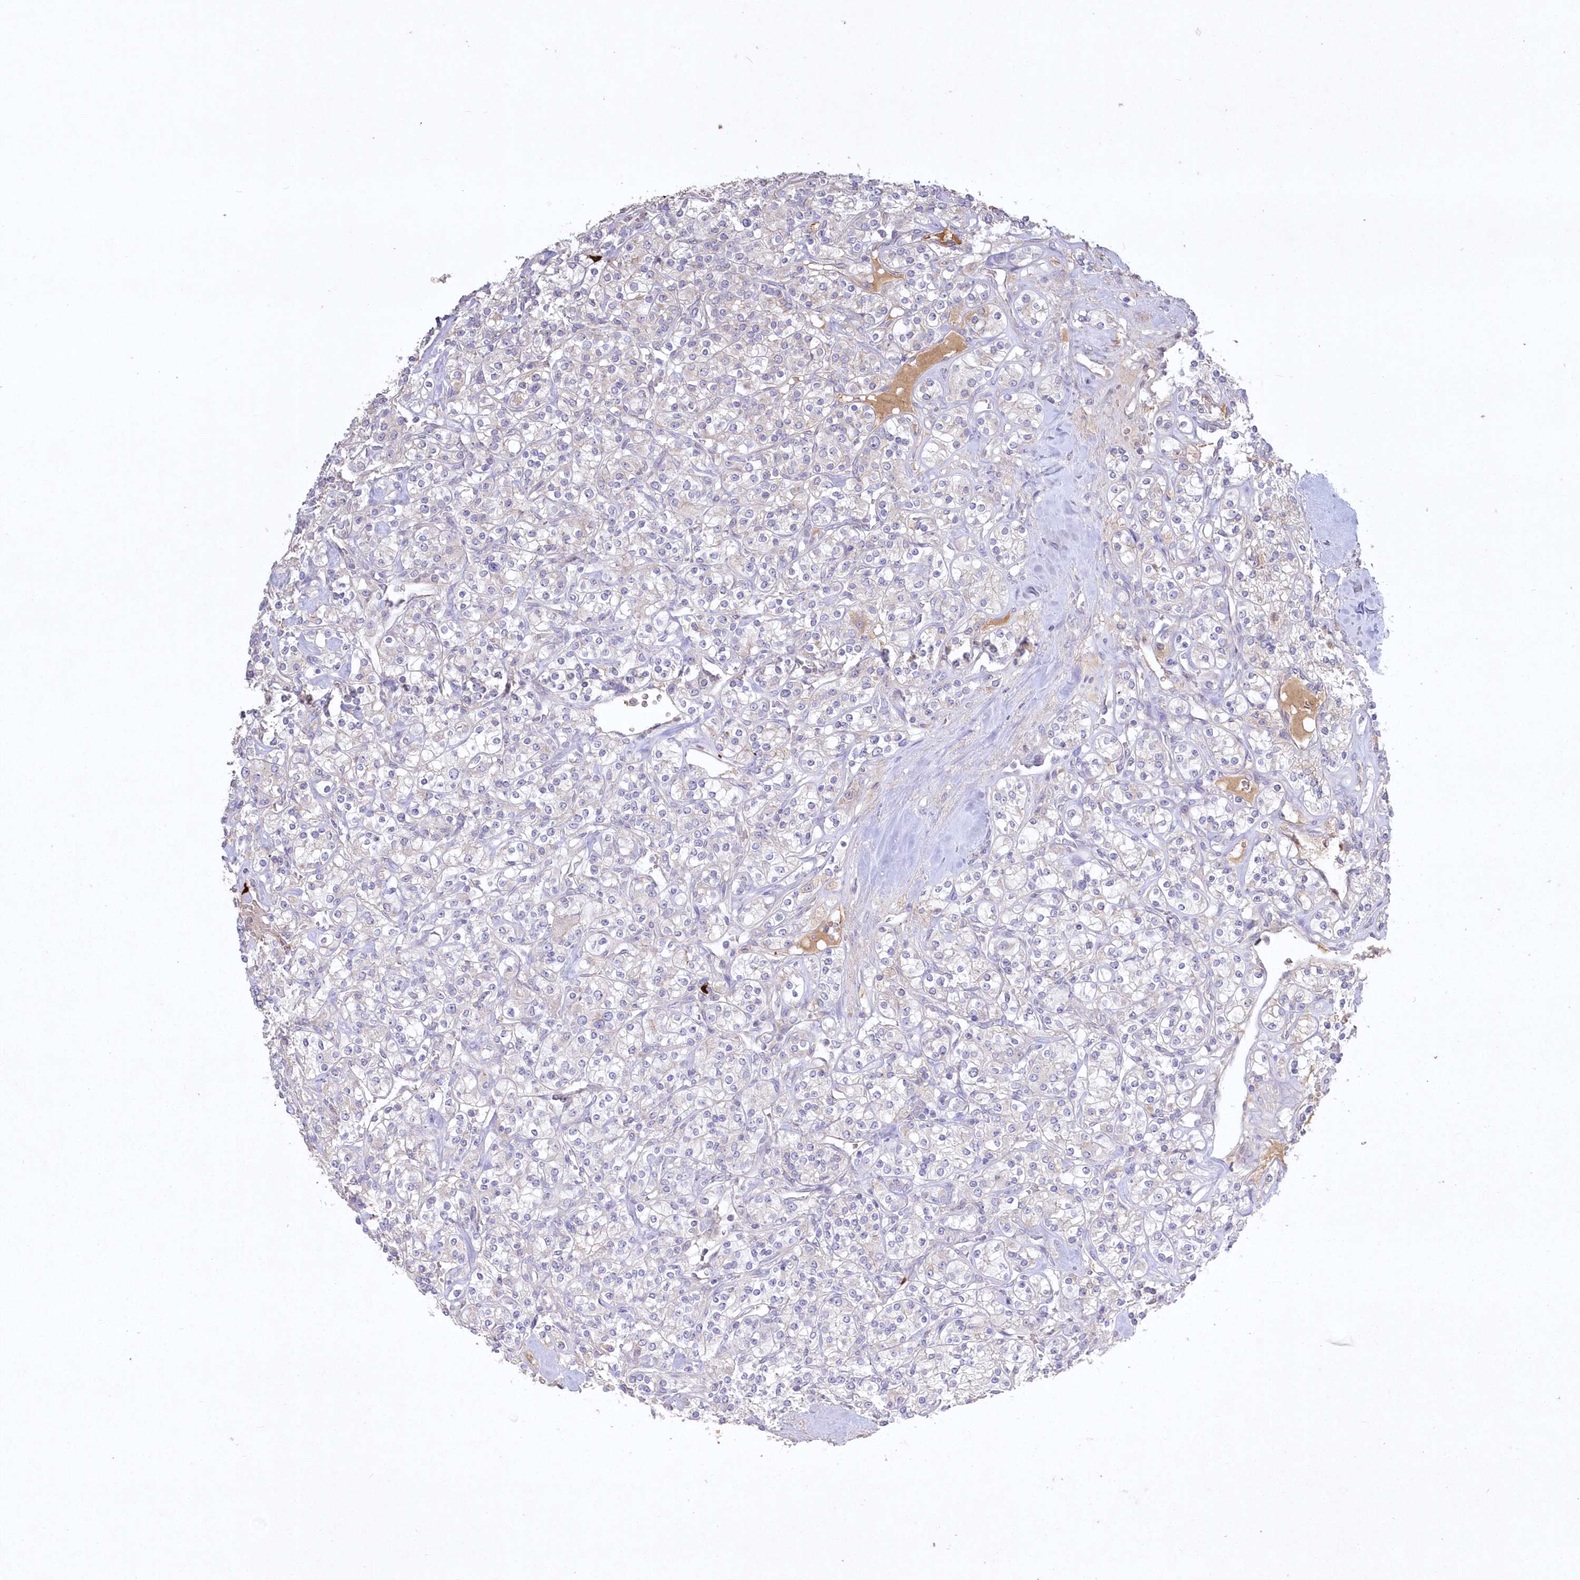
{"staining": {"intensity": "negative", "quantity": "none", "location": "none"}, "tissue": "renal cancer", "cell_type": "Tumor cells", "image_type": "cancer", "snomed": [{"axis": "morphology", "description": "Adenocarcinoma, NOS"}, {"axis": "topography", "description": "Kidney"}], "caption": "IHC image of neoplastic tissue: human renal cancer (adenocarcinoma) stained with DAB (3,3'-diaminobenzidine) shows no significant protein staining in tumor cells.", "gene": "WBP1L", "patient": {"sex": "male", "age": 77}}